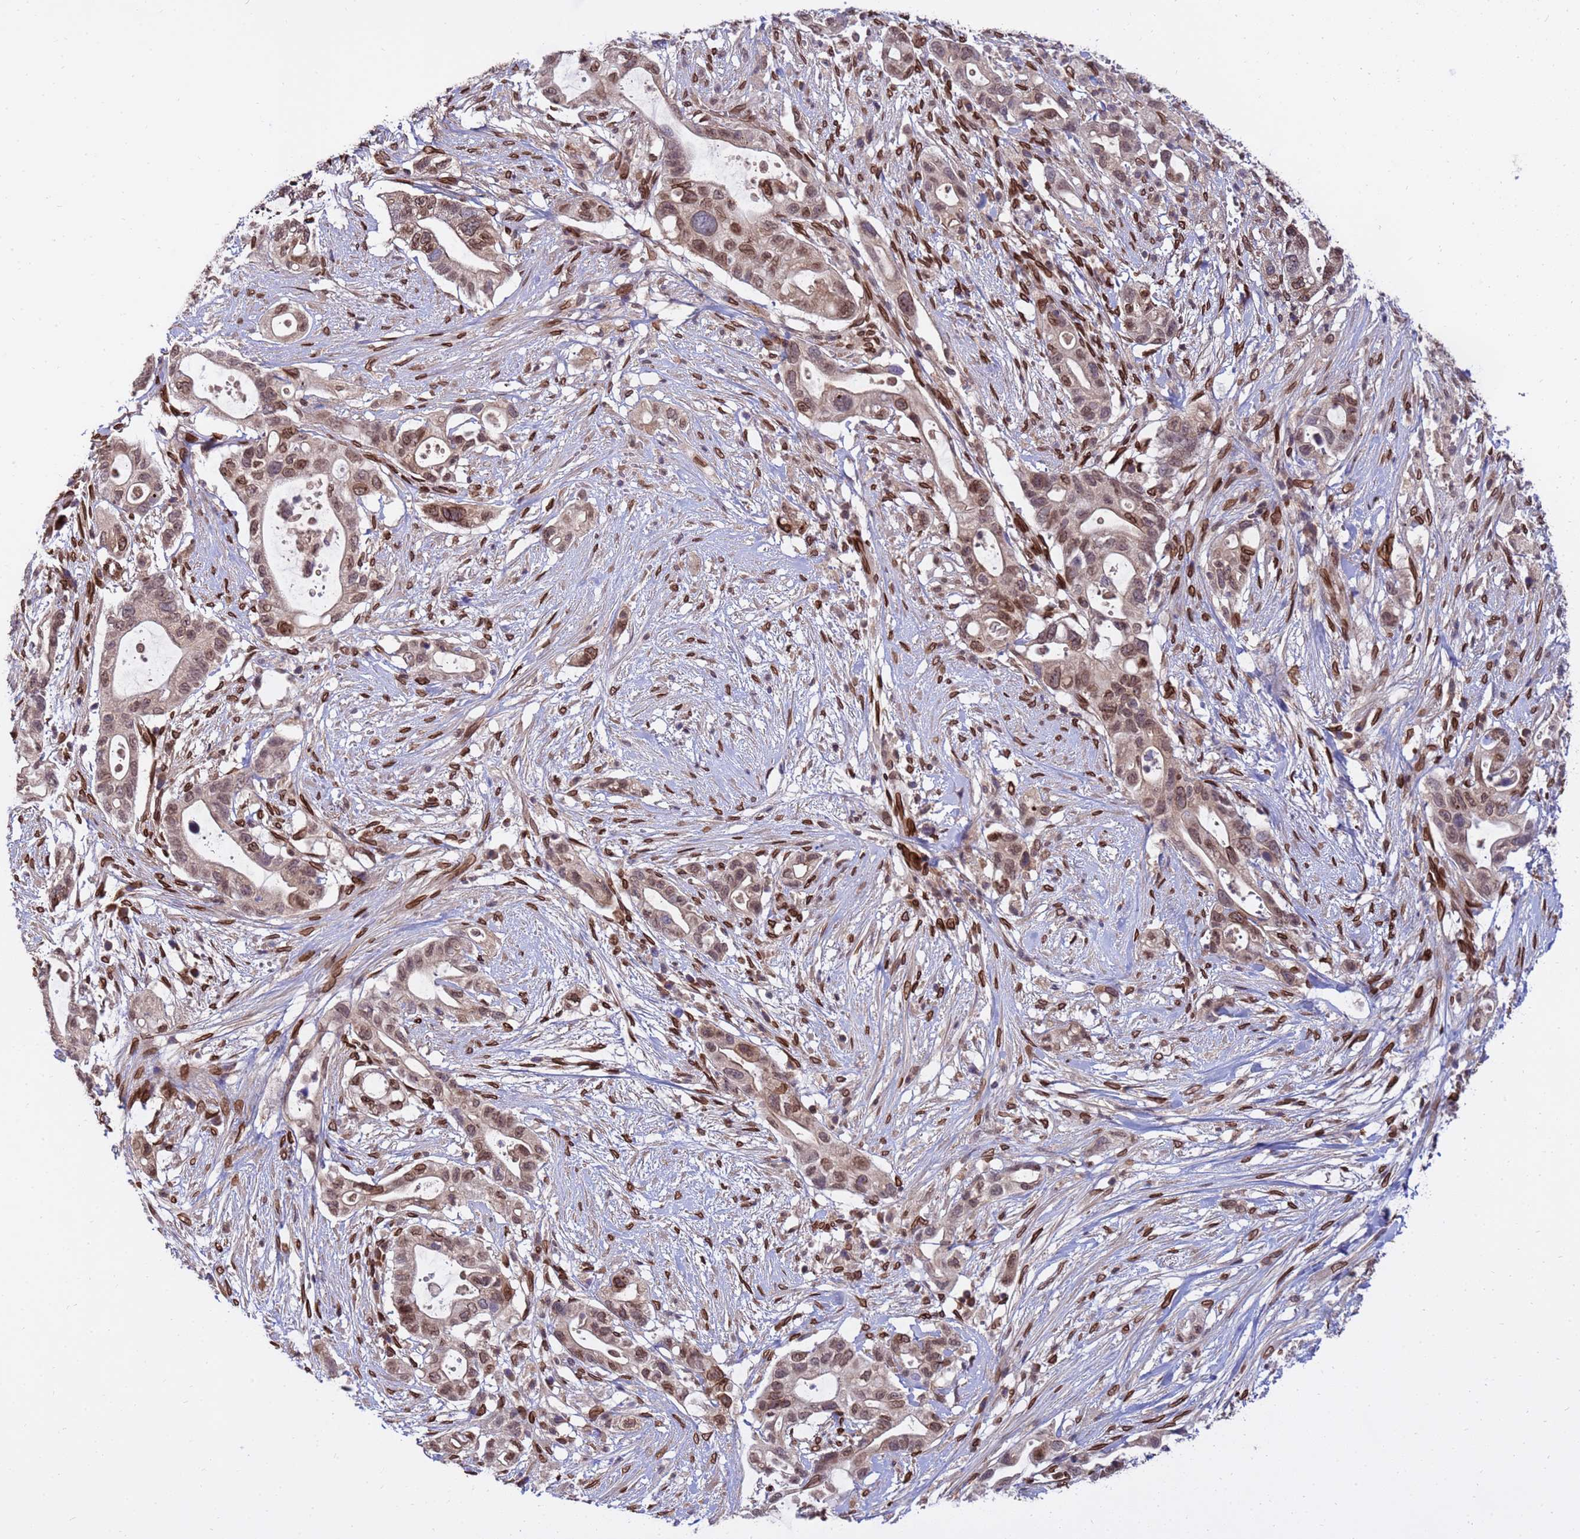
{"staining": {"intensity": "moderate", "quantity": ">75%", "location": "nuclear"}, "tissue": "pancreatic cancer", "cell_type": "Tumor cells", "image_type": "cancer", "snomed": [{"axis": "morphology", "description": "Adenocarcinoma, NOS"}, {"axis": "topography", "description": "Pancreas"}], "caption": "This histopathology image reveals pancreatic cancer stained with immunohistochemistry to label a protein in brown. The nuclear of tumor cells show moderate positivity for the protein. Nuclei are counter-stained blue.", "gene": "GPR135", "patient": {"sex": "female", "age": 72}}